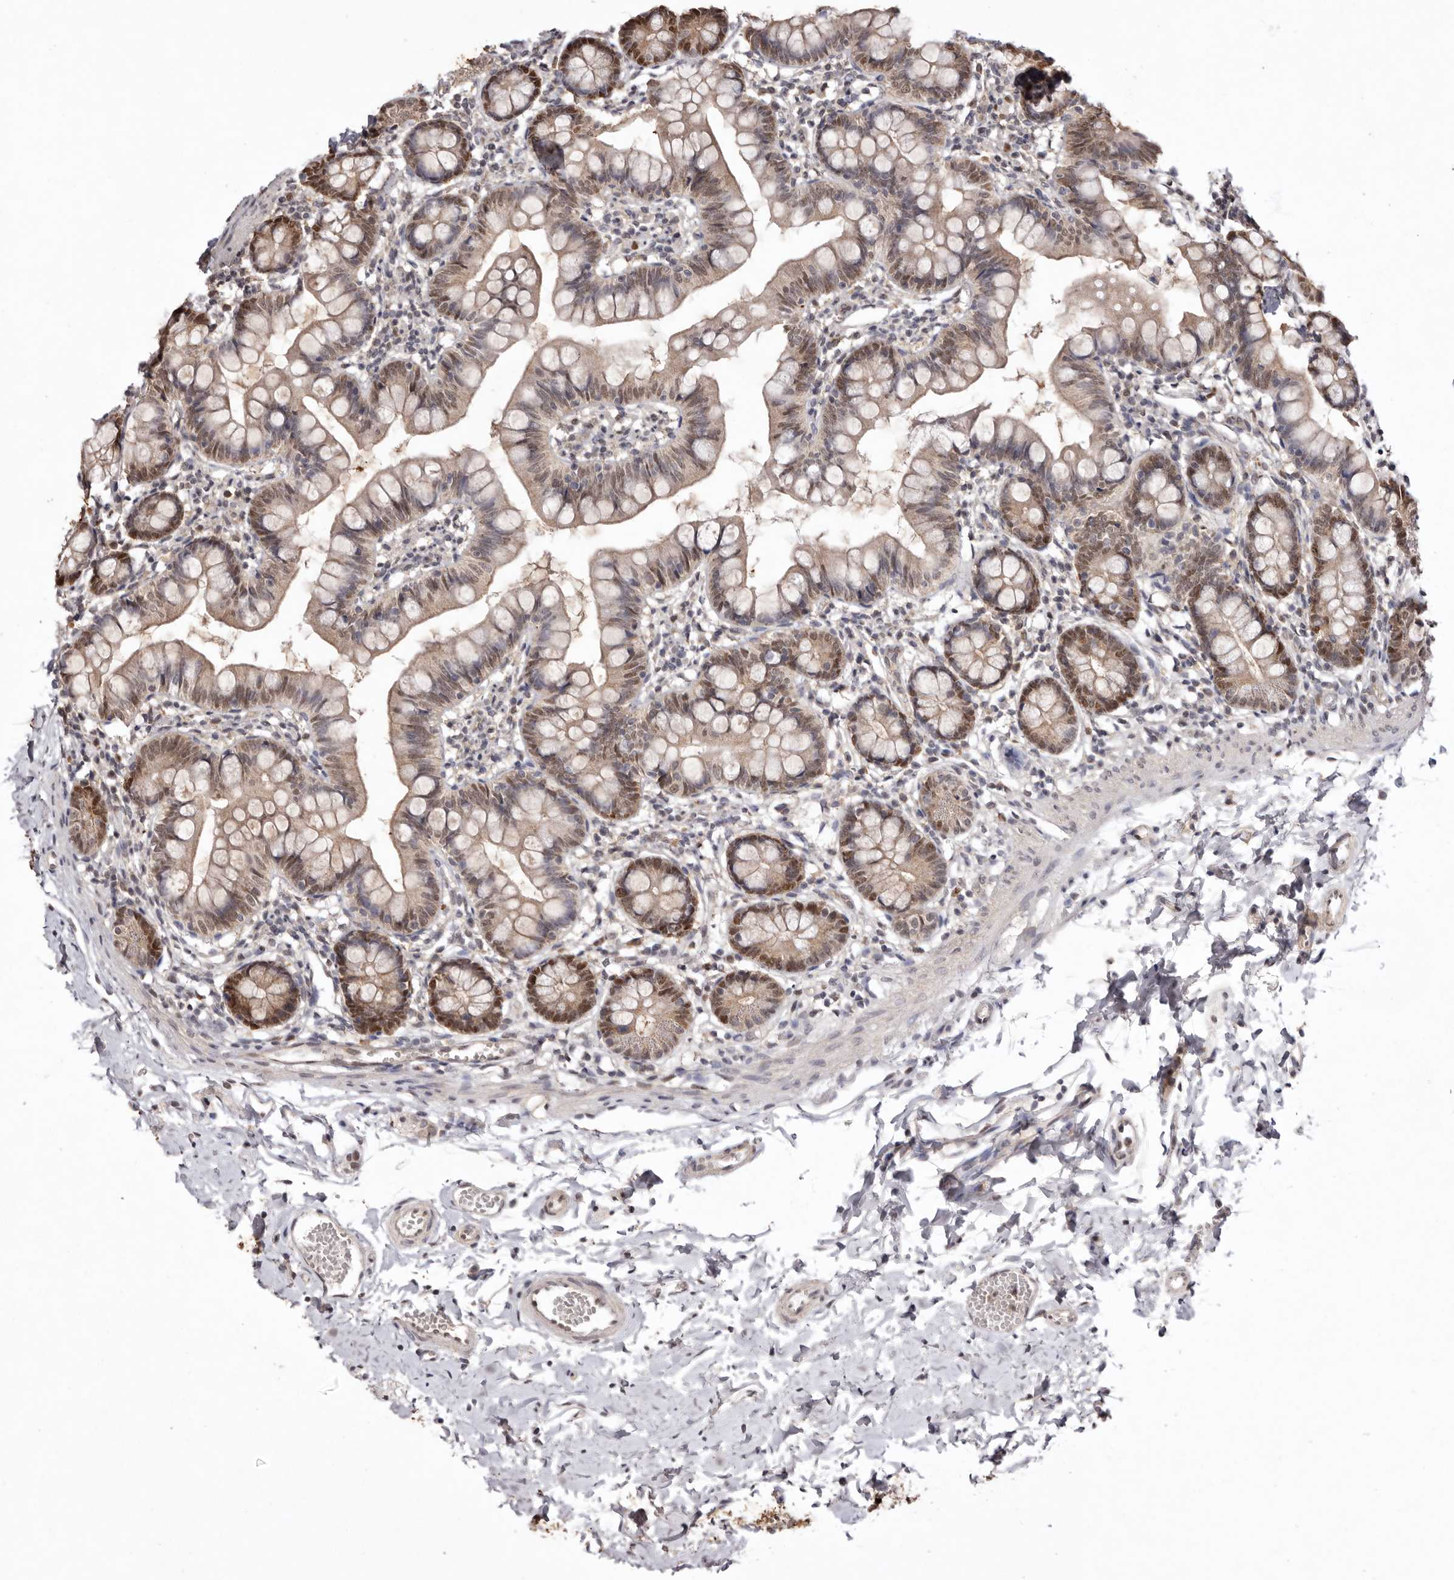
{"staining": {"intensity": "strong", "quantity": "25%-75%", "location": "cytoplasmic/membranous,nuclear"}, "tissue": "small intestine", "cell_type": "Glandular cells", "image_type": "normal", "snomed": [{"axis": "morphology", "description": "Normal tissue, NOS"}, {"axis": "topography", "description": "Small intestine"}], "caption": "Immunohistochemistry (IHC) (DAB (3,3'-diaminobenzidine)) staining of normal human small intestine reveals strong cytoplasmic/membranous,nuclear protein positivity in approximately 25%-75% of glandular cells.", "gene": "NOTCH1", "patient": {"sex": "male", "age": 7}}